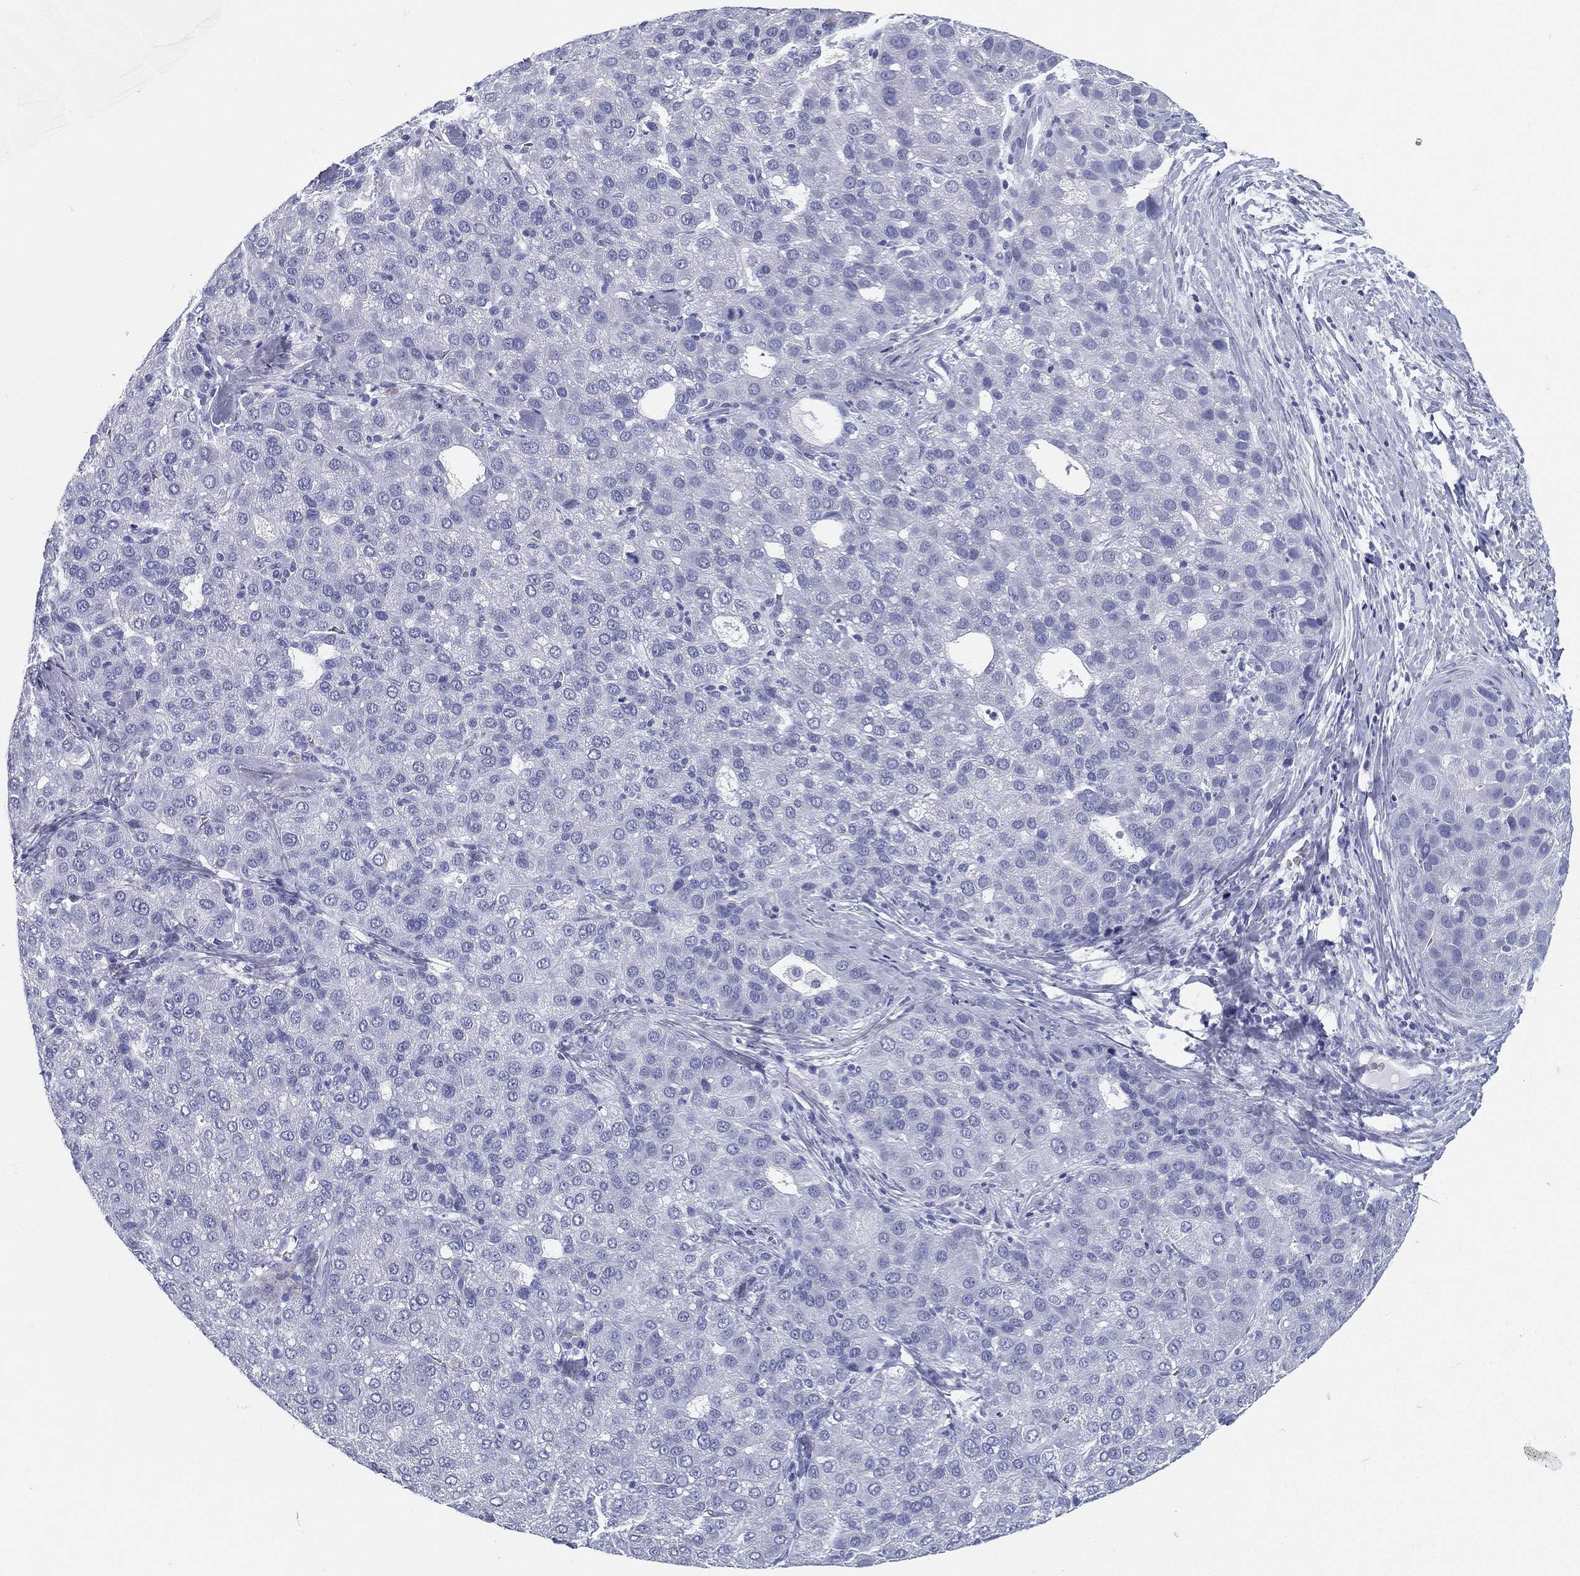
{"staining": {"intensity": "negative", "quantity": "none", "location": "none"}, "tissue": "liver cancer", "cell_type": "Tumor cells", "image_type": "cancer", "snomed": [{"axis": "morphology", "description": "Carcinoma, Hepatocellular, NOS"}, {"axis": "topography", "description": "Liver"}], "caption": "There is no significant expression in tumor cells of liver cancer.", "gene": "ATP1B2", "patient": {"sex": "male", "age": 65}}